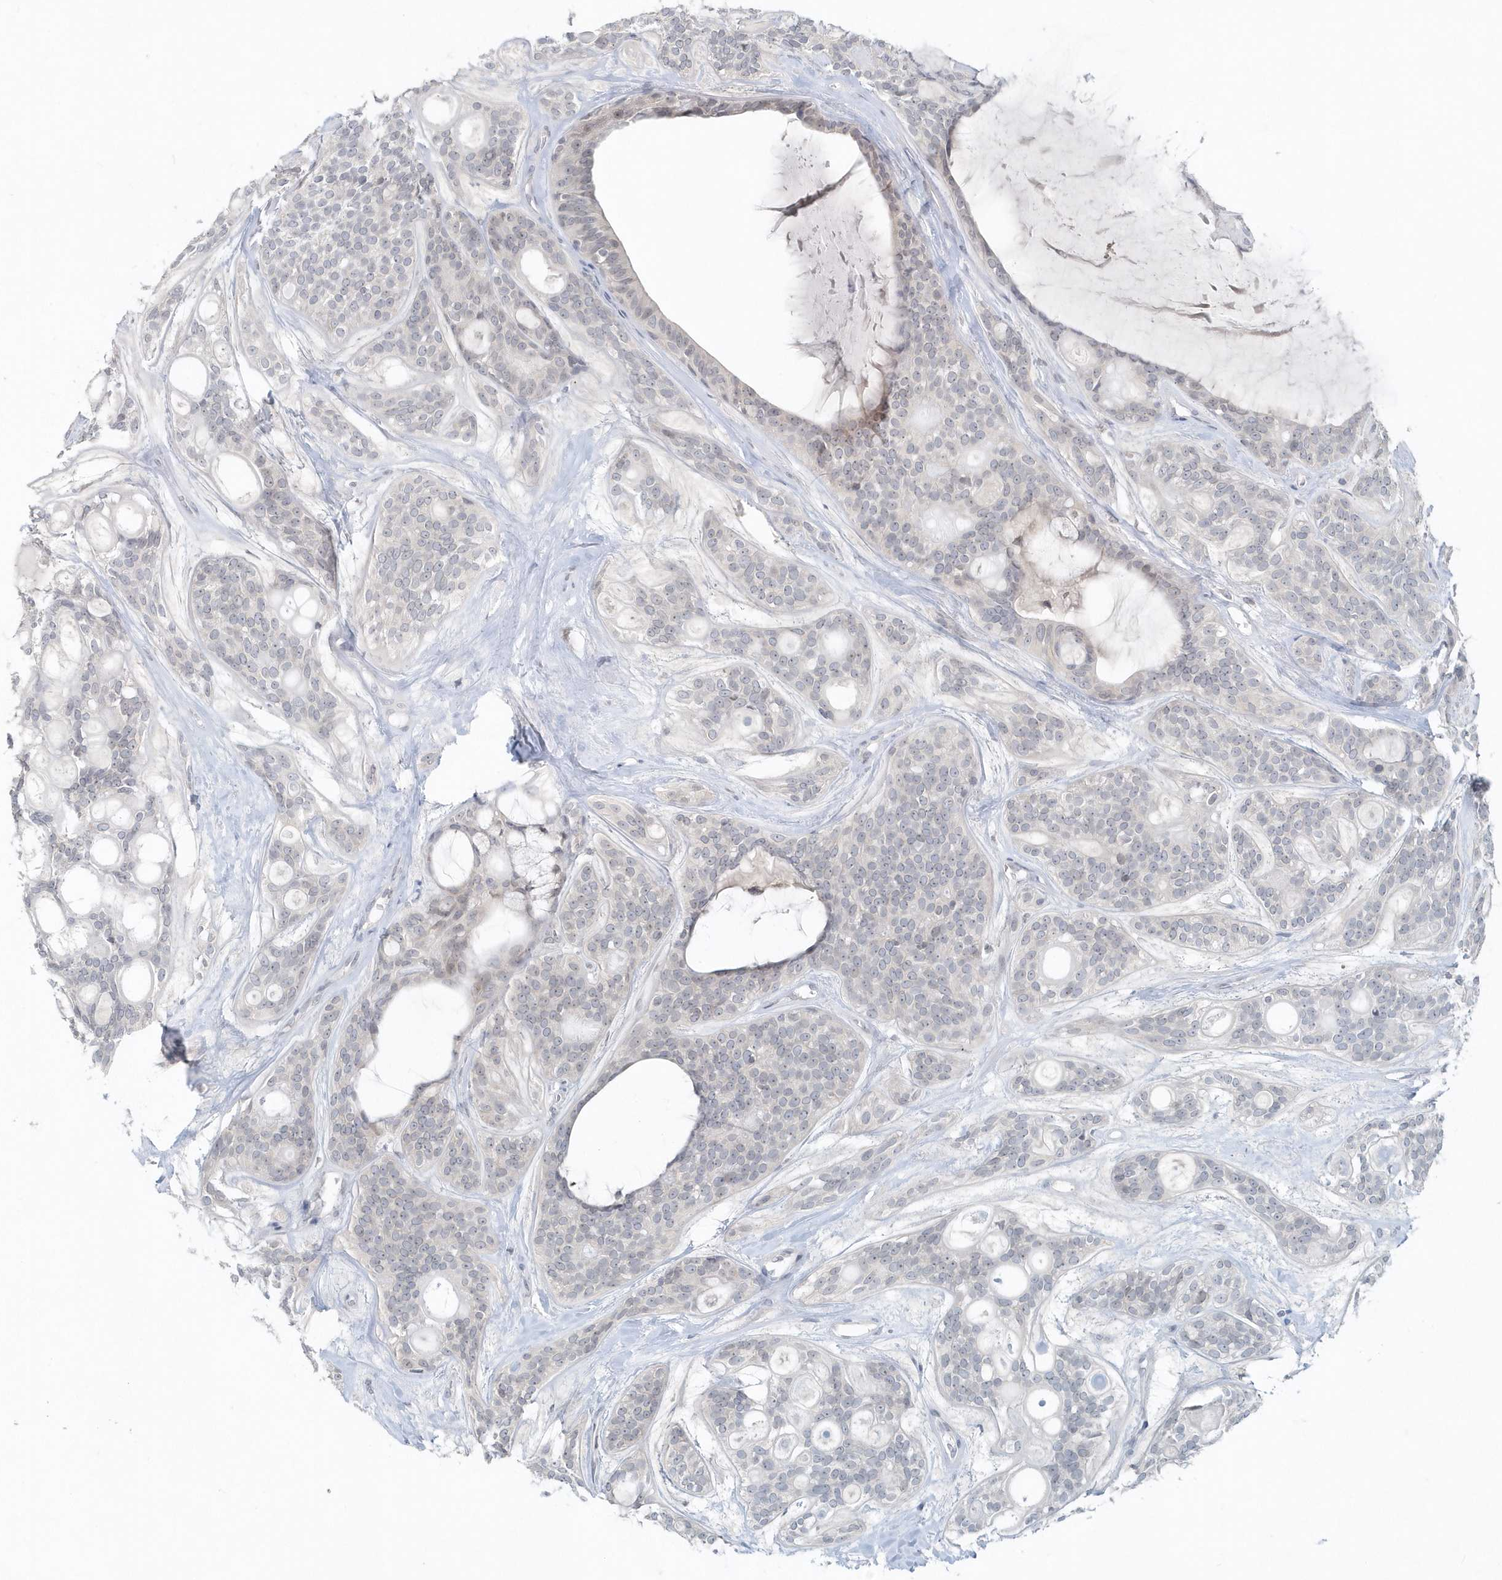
{"staining": {"intensity": "negative", "quantity": "none", "location": "none"}, "tissue": "head and neck cancer", "cell_type": "Tumor cells", "image_type": "cancer", "snomed": [{"axis": "morphology", "description": "Adenocarcinoma, NOS"}, {"axis": "topography", "description": "Head-Neck"}], "caption": "Immunohistochemistry (IHC) of head and neck cancer displays no staining in tumor cells.", "gene": "NUP54", "patient": {"sex": "male", "age": 66}}